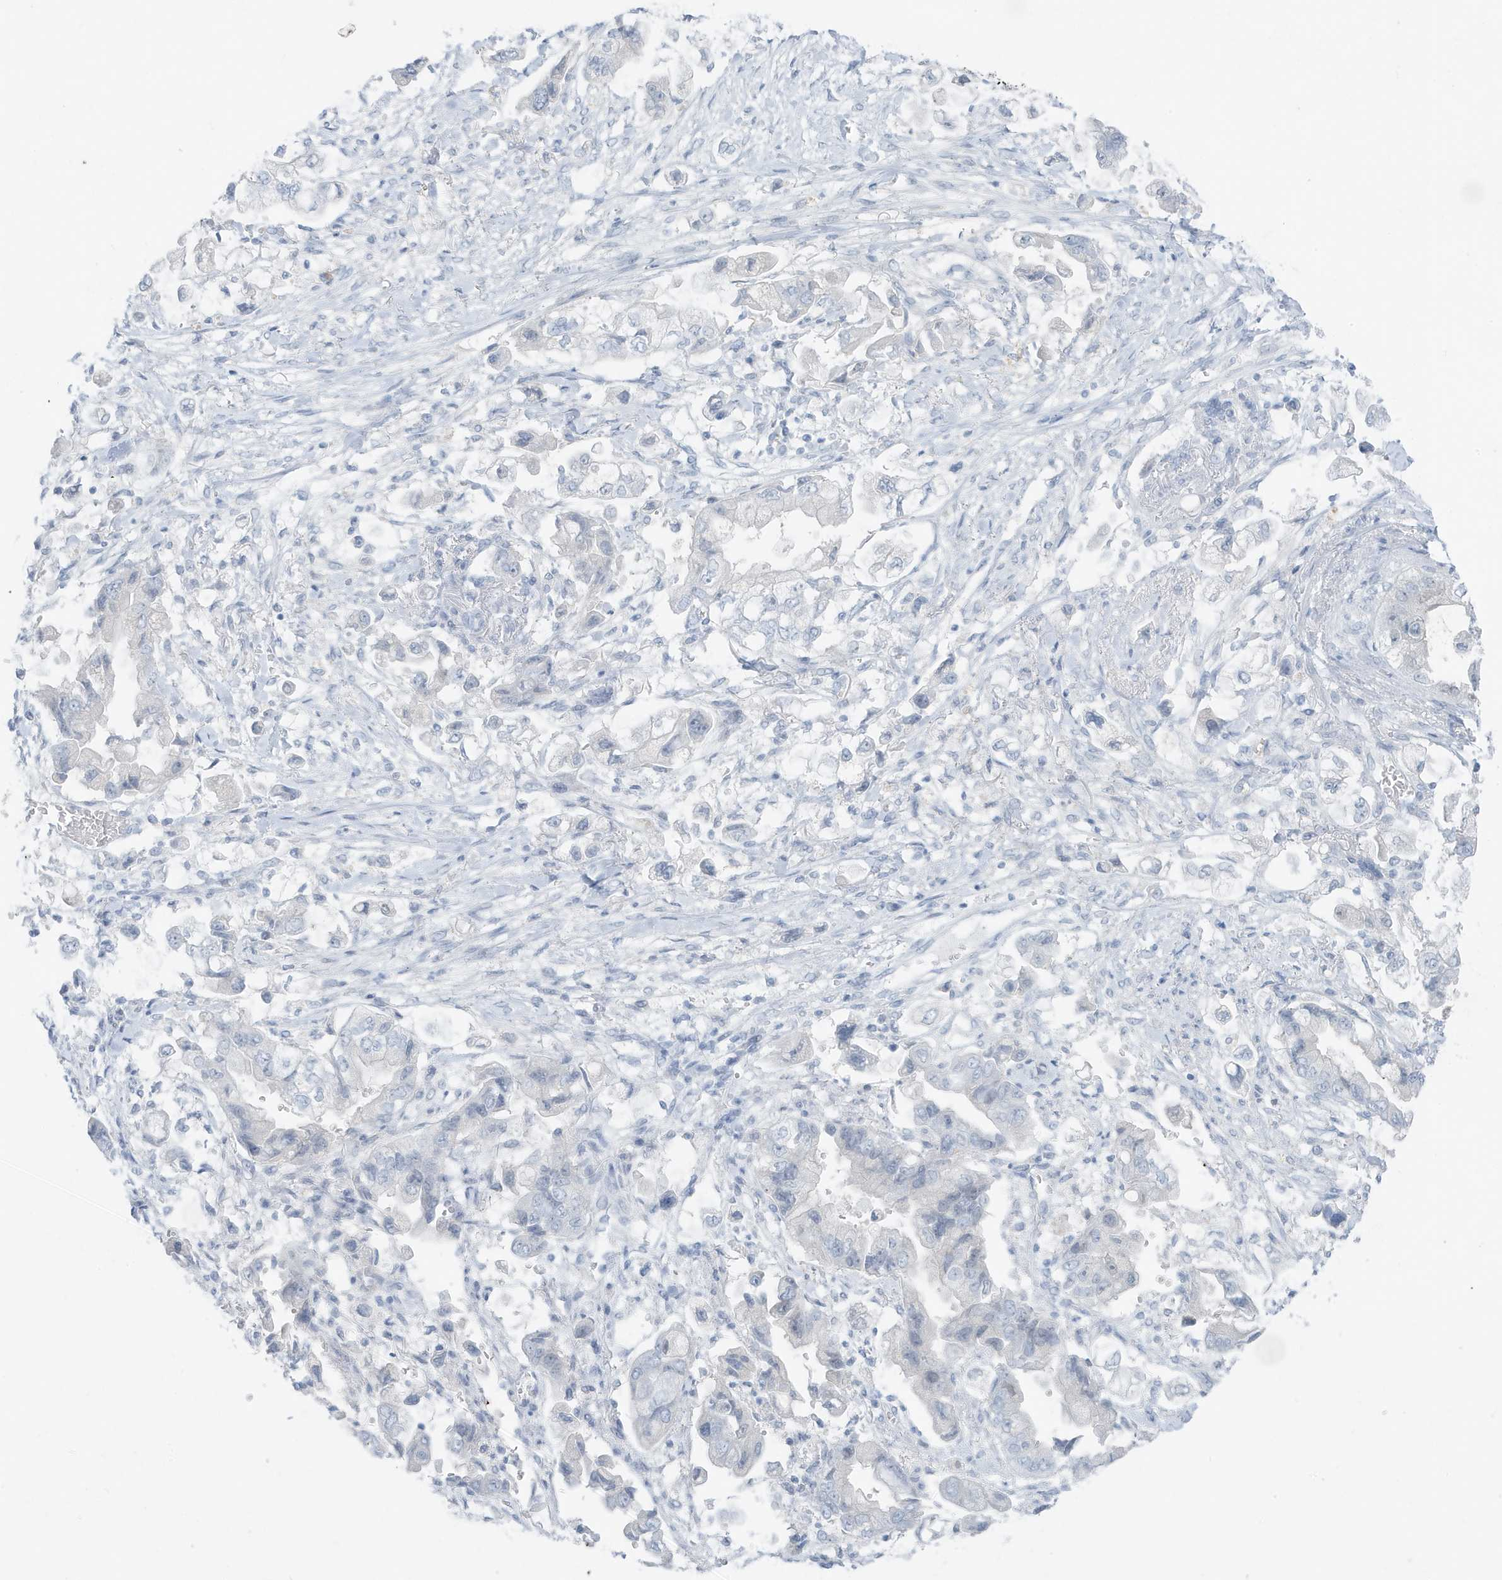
{"staining": {"intensity": "negative", "quantity": "none", "location": "none"}, "tissue": "stomach cancer", "cell_type": "Tumor cells", "image_type": "cancer", "snomed": [{"axis": "morphology", "description": "Adenocarcinoma, NOS"}, {"axis": "topography", "description": "Stomach"}], "caption": "A histopathology image of human stomach adenocarcinoma is negative for staining in tumor cells.", "gene": "ZFP64", "patient": {"sex": "male", "age": 62}}